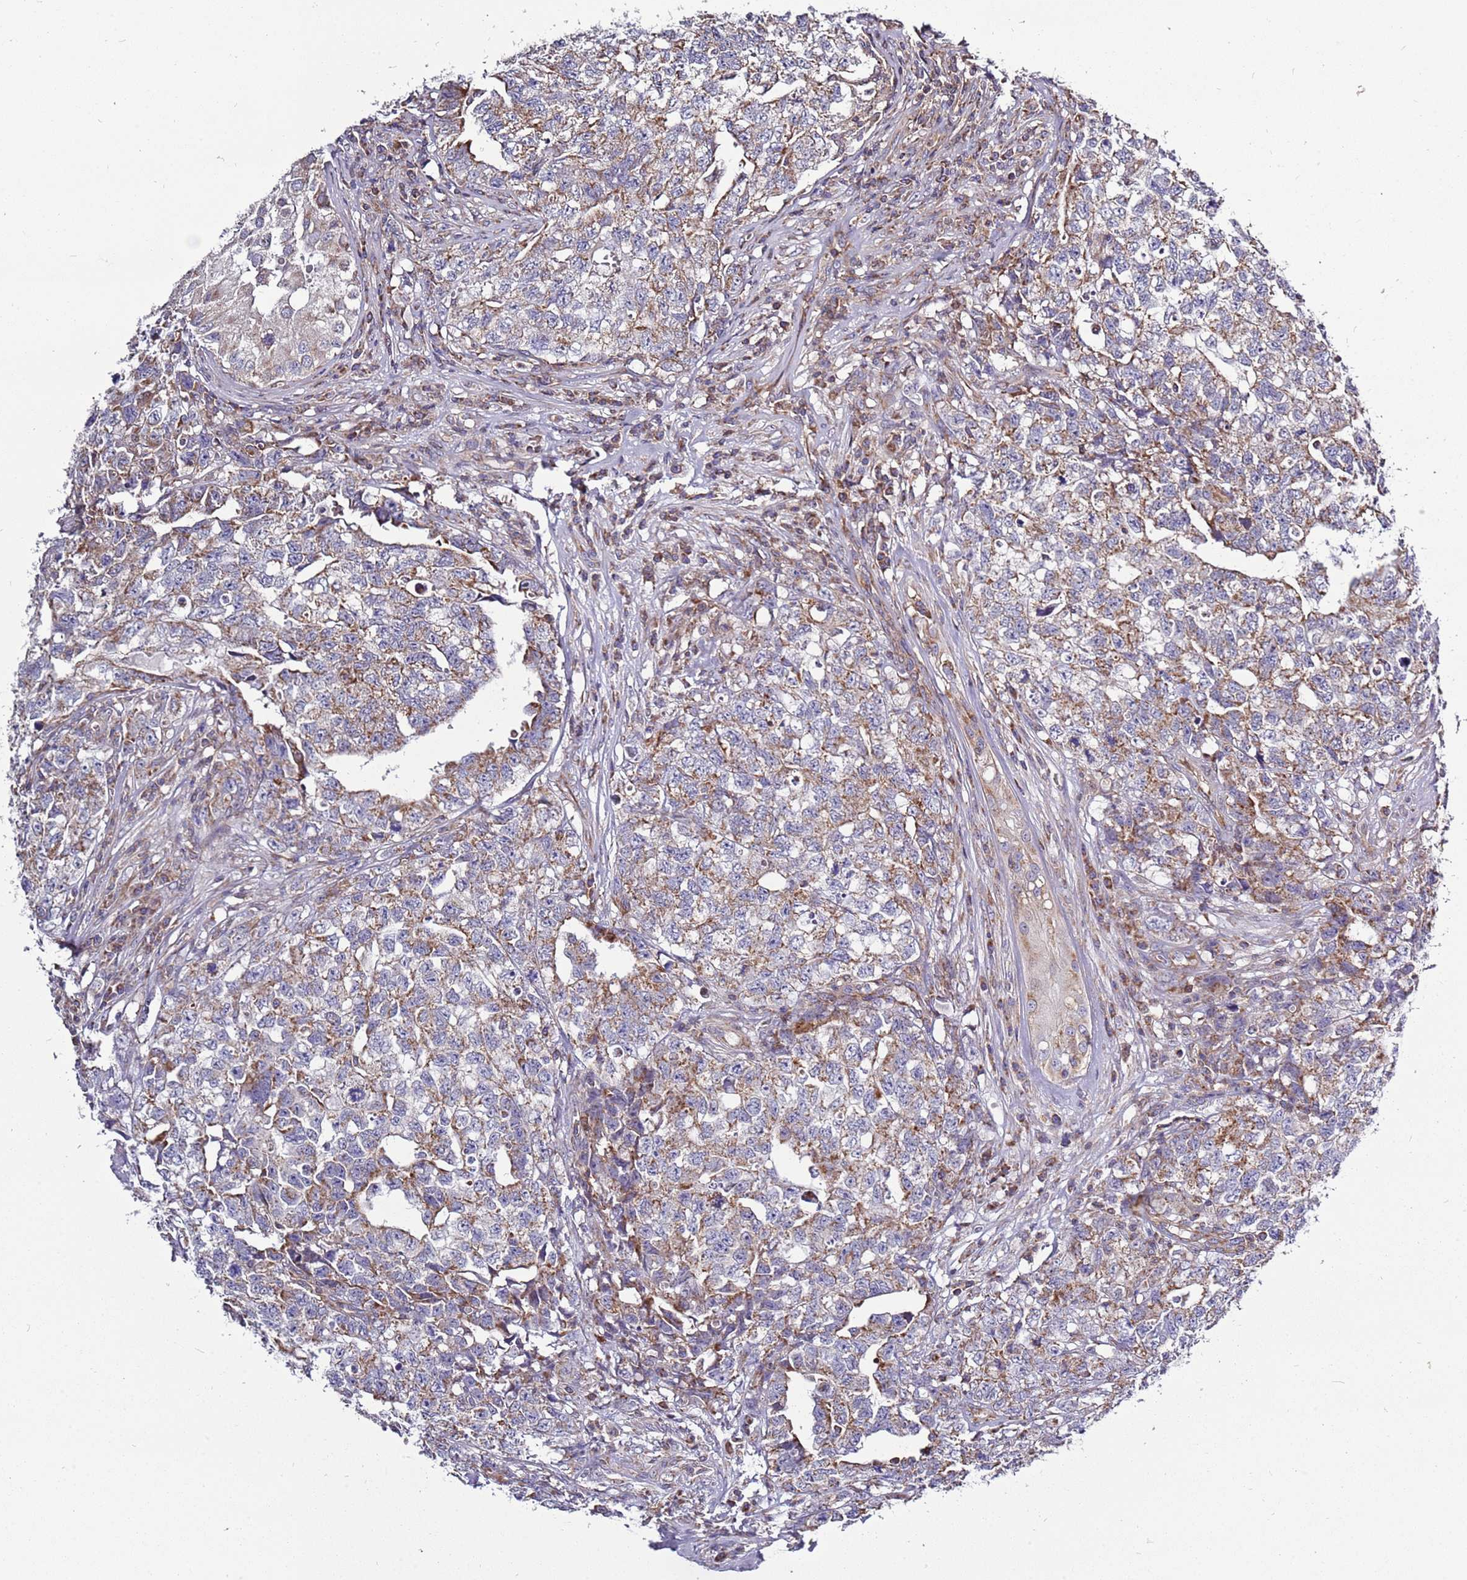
{"staining": {"intensity": "moderate", "quantity": "25%-75%", "location": "cytoplasmic/membranous"}, "tissue": "testis cancer", "cell_type": "Tumor cells", "image_type": "cancer", "snomed": [{"axis": "morphology", "description": "Carcinoma, Embryonal, NOS"}, {"axis": "topography", "description": "Testis"}], "caption": "Testis cancer (embryonal carcinoma) stained with immunohistochemistry demonstrates moderate cytoplasmic/membranous expression in approximately 25%-75% of tumor cells.", "gene": "IRS4", "patient": {"sex": "male", "age": 31}}